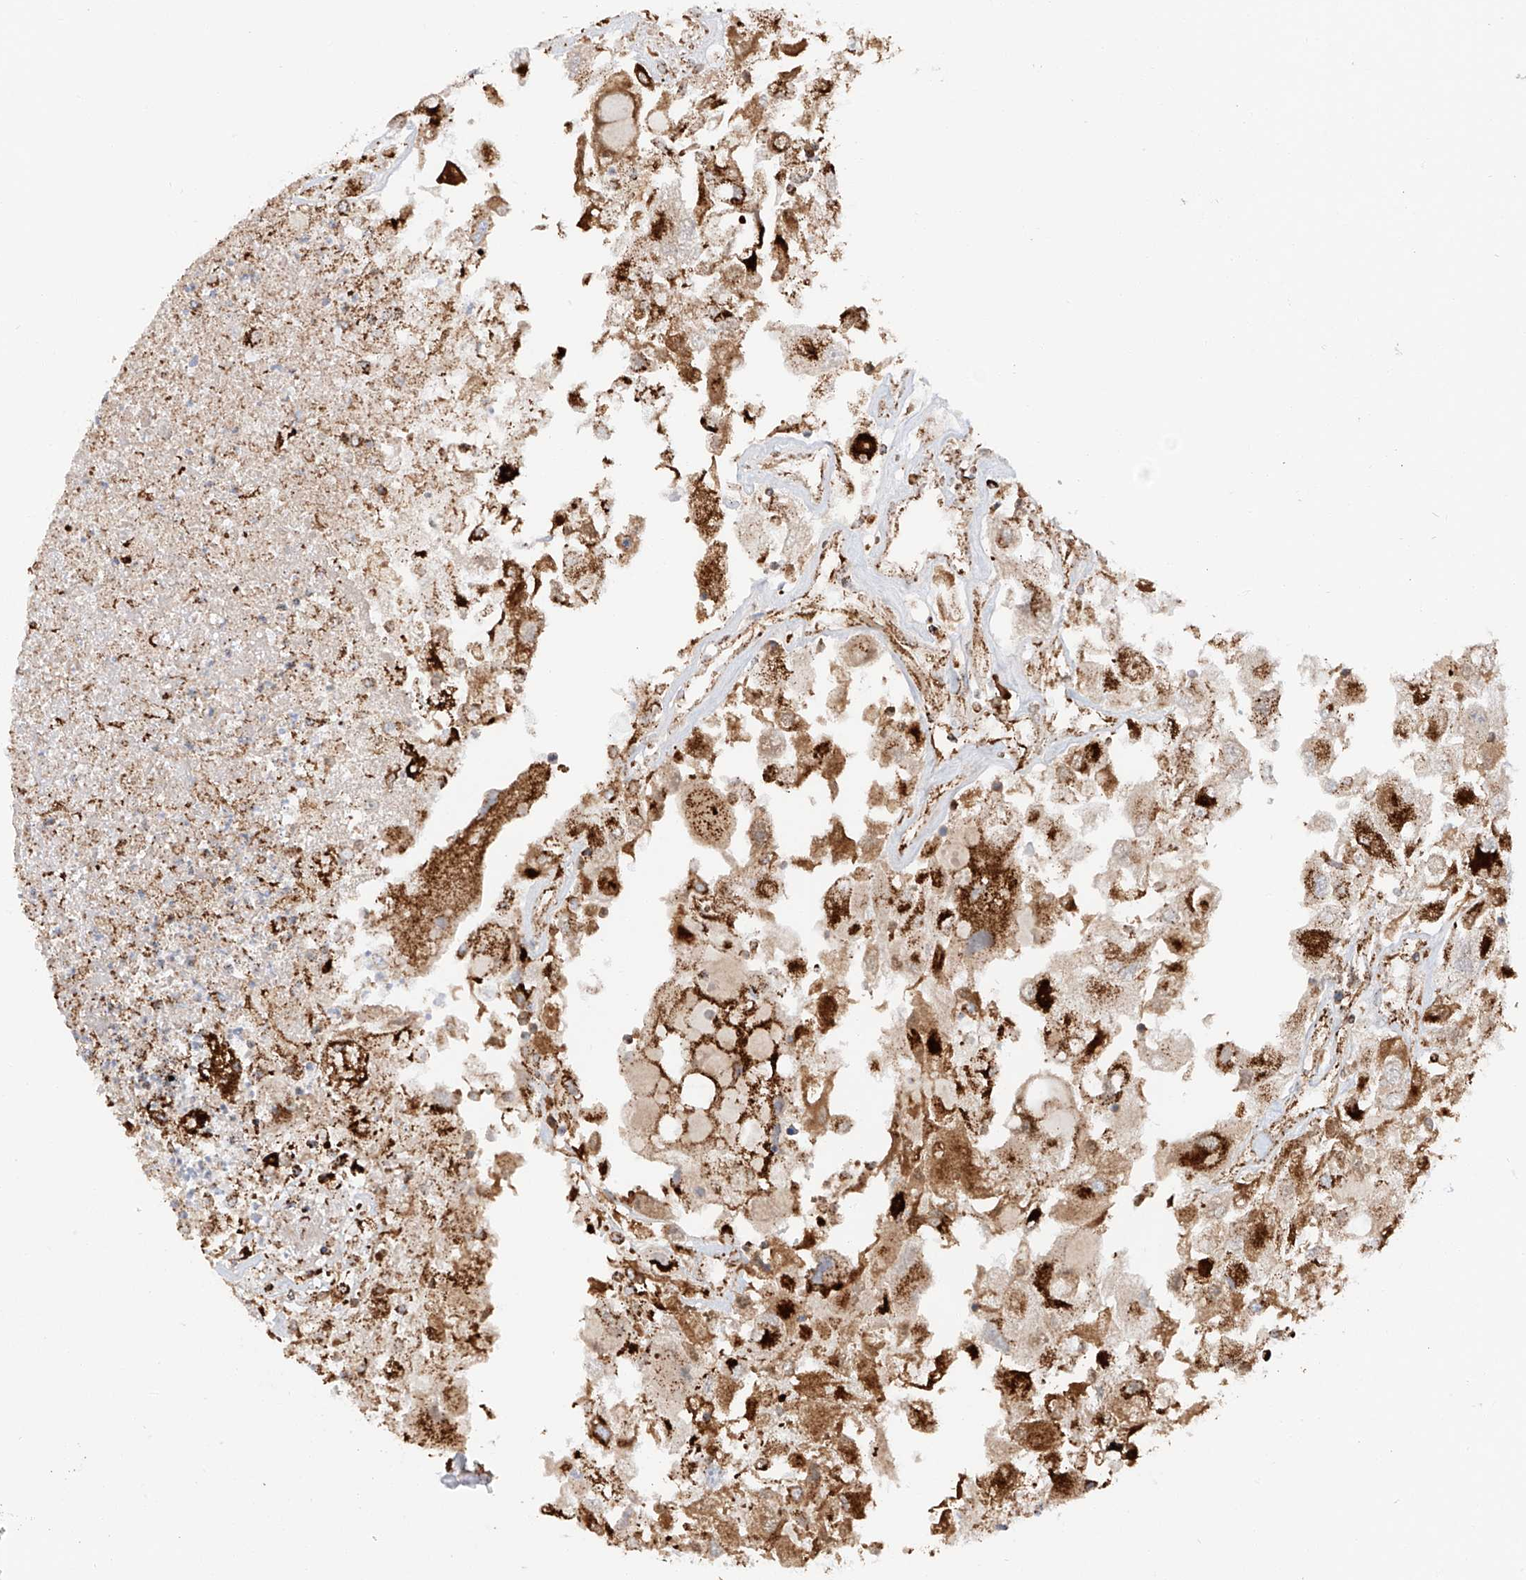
{"staining": {"intensity": "moderate", "quantity": ">75%", "location": "cytoplasmic/membranous"}, "tissue": "renal cancer", "cell_type": "Tumor cells", "image_type": "cancer", "snomed": [{"axis": "morphology", "description": "Adenocarcinoma, NOS"}, {"axis": "topography", "description": "Kidney"}], "caption": "IHC of human renal adenocarcinoma reveals medium levels of moderate cytoplasmic/membranous expression in about >75% of tumor cells. (Brightfield microscopy of DAB IHC at high magnification).", "gene": "TTC27", "patient": {"sex": "female", "age": 52}}